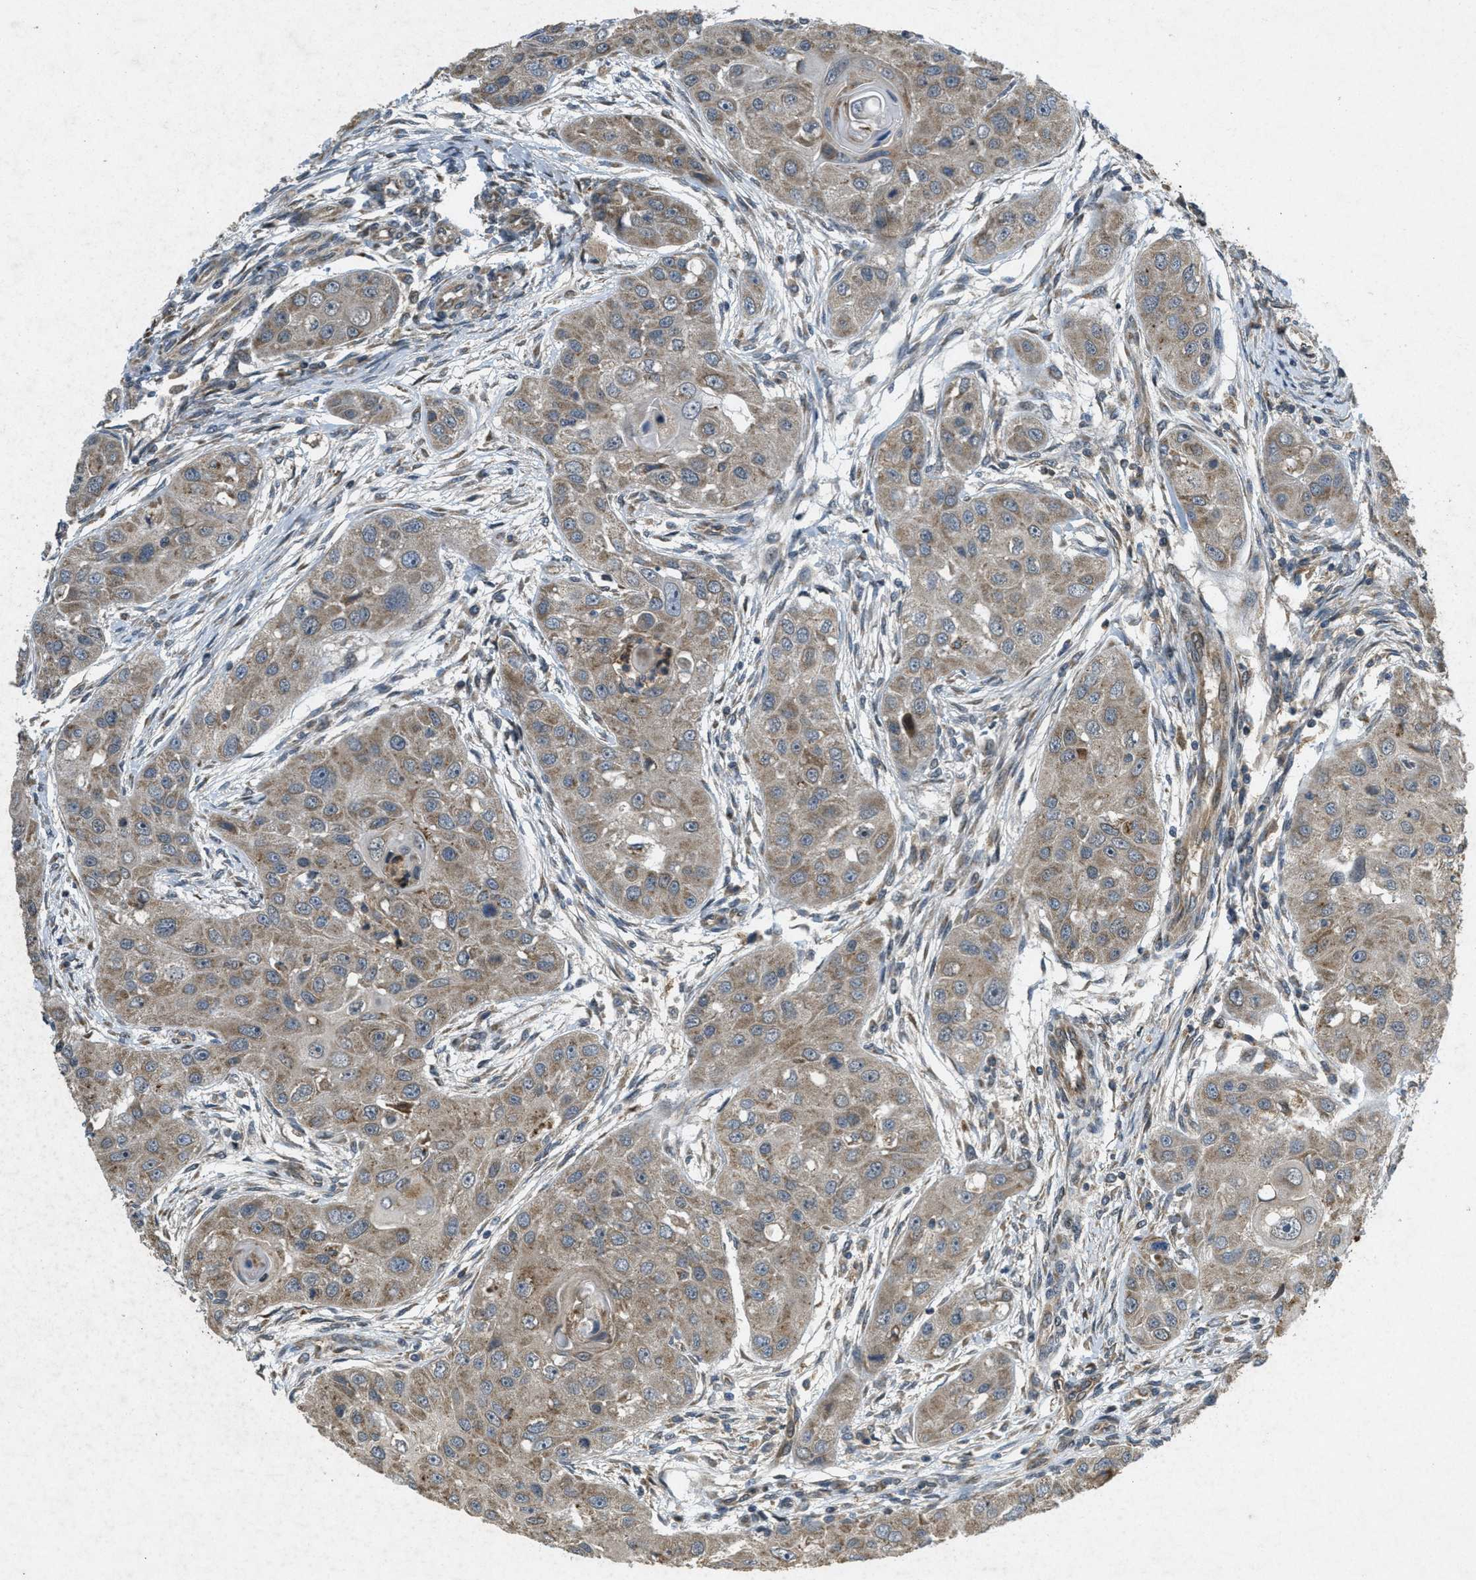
{"staining": {"intensity": "moderate", "quantity": ">75%", "location": "cytoplasmic/membranous"}, "tissue": "head and neck cancer", "cell_type": "Tumor cells", "image_type": "cancer", "snomed": [{"axis": "morphology", "description": "Normal tissue, NOS"}, {"axis": "morphology", "description": "Squamous cell carcinoma, NOS"}, {"axis": "topography", "description": "Skeletal muscle"}, {"axis": "topography", "description": "Head-Neck"}], "caption": "A medium amount of moderate cytoplasmic/membranous expression is appreciated in about >75% of tumor cells in head and neck squamous cell carcinoma tissue.", "gene": "PPP1R15A", "patient": {"sex": "male", "age": 51}}